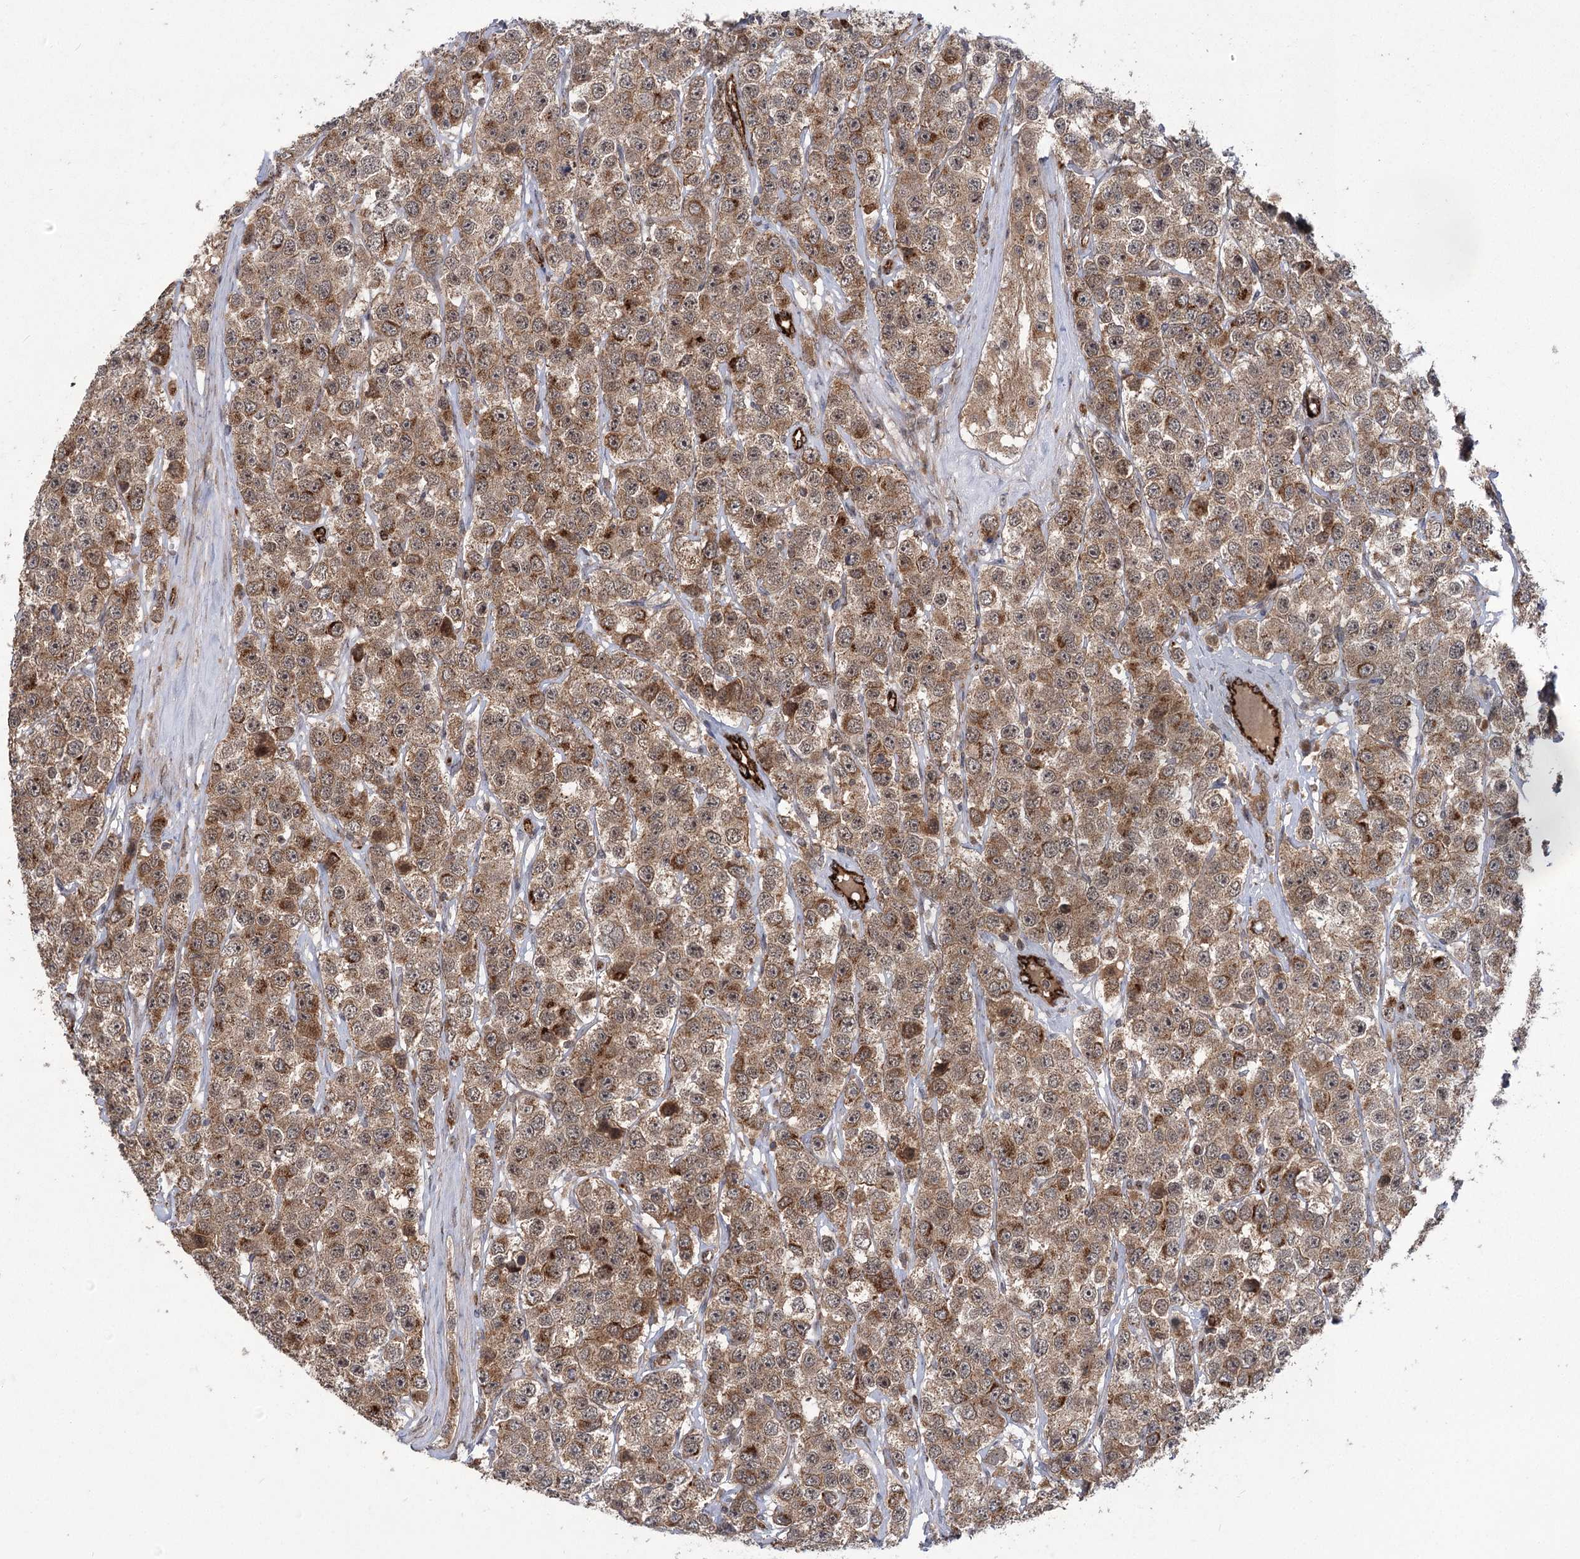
{"staining": {"intensity": "moderate", "quantity": ">75%", "location": "cytoplasmic/membranous,nuclear"}, "tissue": "testis cancer", "cell_type": "Tumor cells", "image_type": "cancer", "snomed": [{"axis": "morphology", "description": "Seminoma, NOS"}, {"axis": "topography", "description": "Testis"}], "caption": "Seminoma (testis) stained with a brown dye shows moderate cytoplasmic/membranous and nuclear positive expression in about >75% of tumor cells.", "gene": "CARD19", "patient": {"sex": "male", "age": 28}}